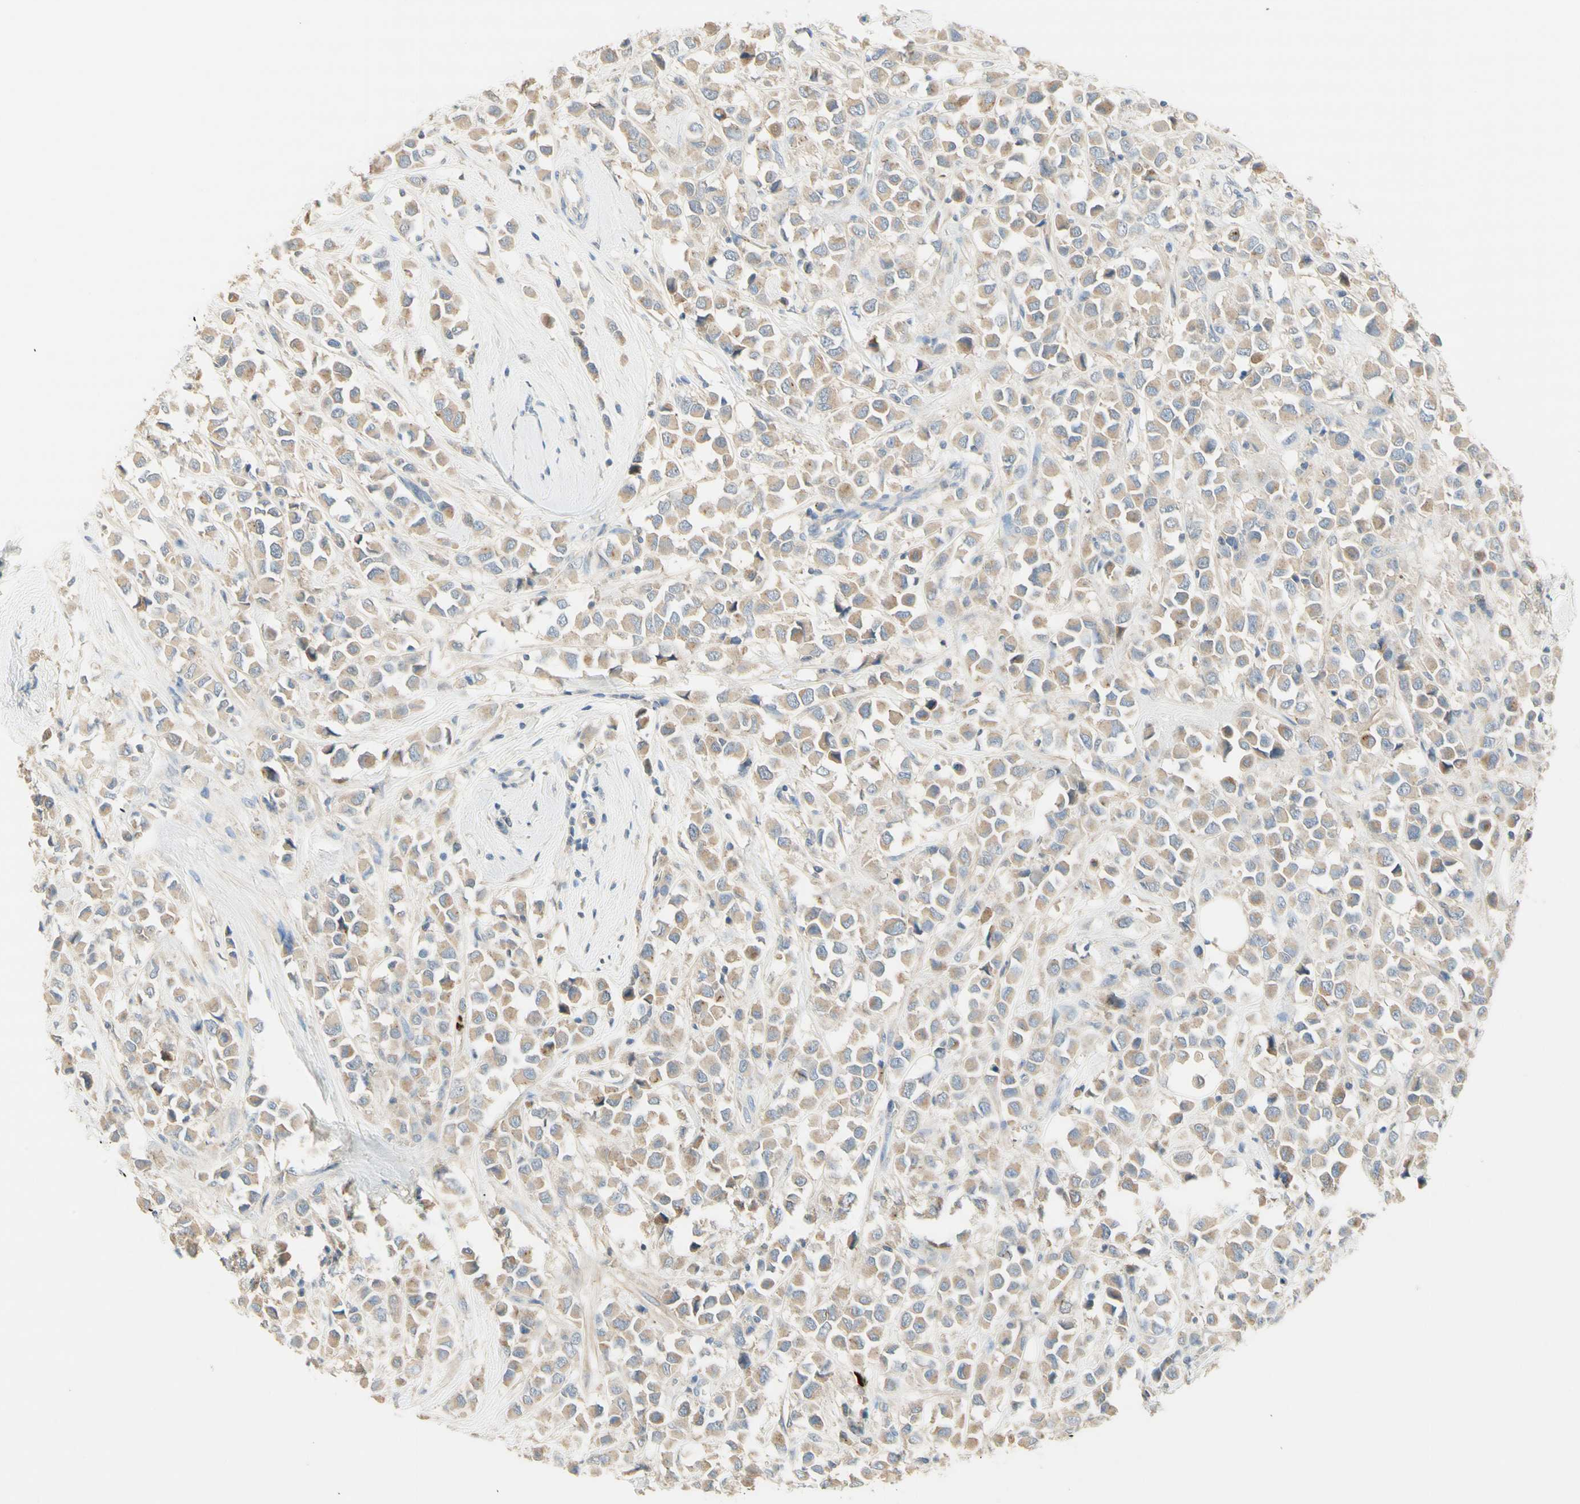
{"staining": {"intensity": "weak", "quantity": ">75%", "location": "cytoplasmic/membranous"}, "tissue": "breast cancer", "cell_type": "Tumor cells", "image_type": "cancer", "snomed": [{"axis": "morphology", "description": "Duct carcinoma"}, {"axis": "topography", "description": "Breast"}], "caption": "Brown immunohistochemical staining in human breast cancer reveals weak cytoplasmic/membranous positivity in approximately >75% of tumor cells. The staining is performed using DAB (3,3'-diaminobenzidine) brown chromogen to label protein expression. The nuclei are counter-stained blue using hematoxylin.", "gene": "NECTIN4", "patient": {"sex": "female", "age": 61}}